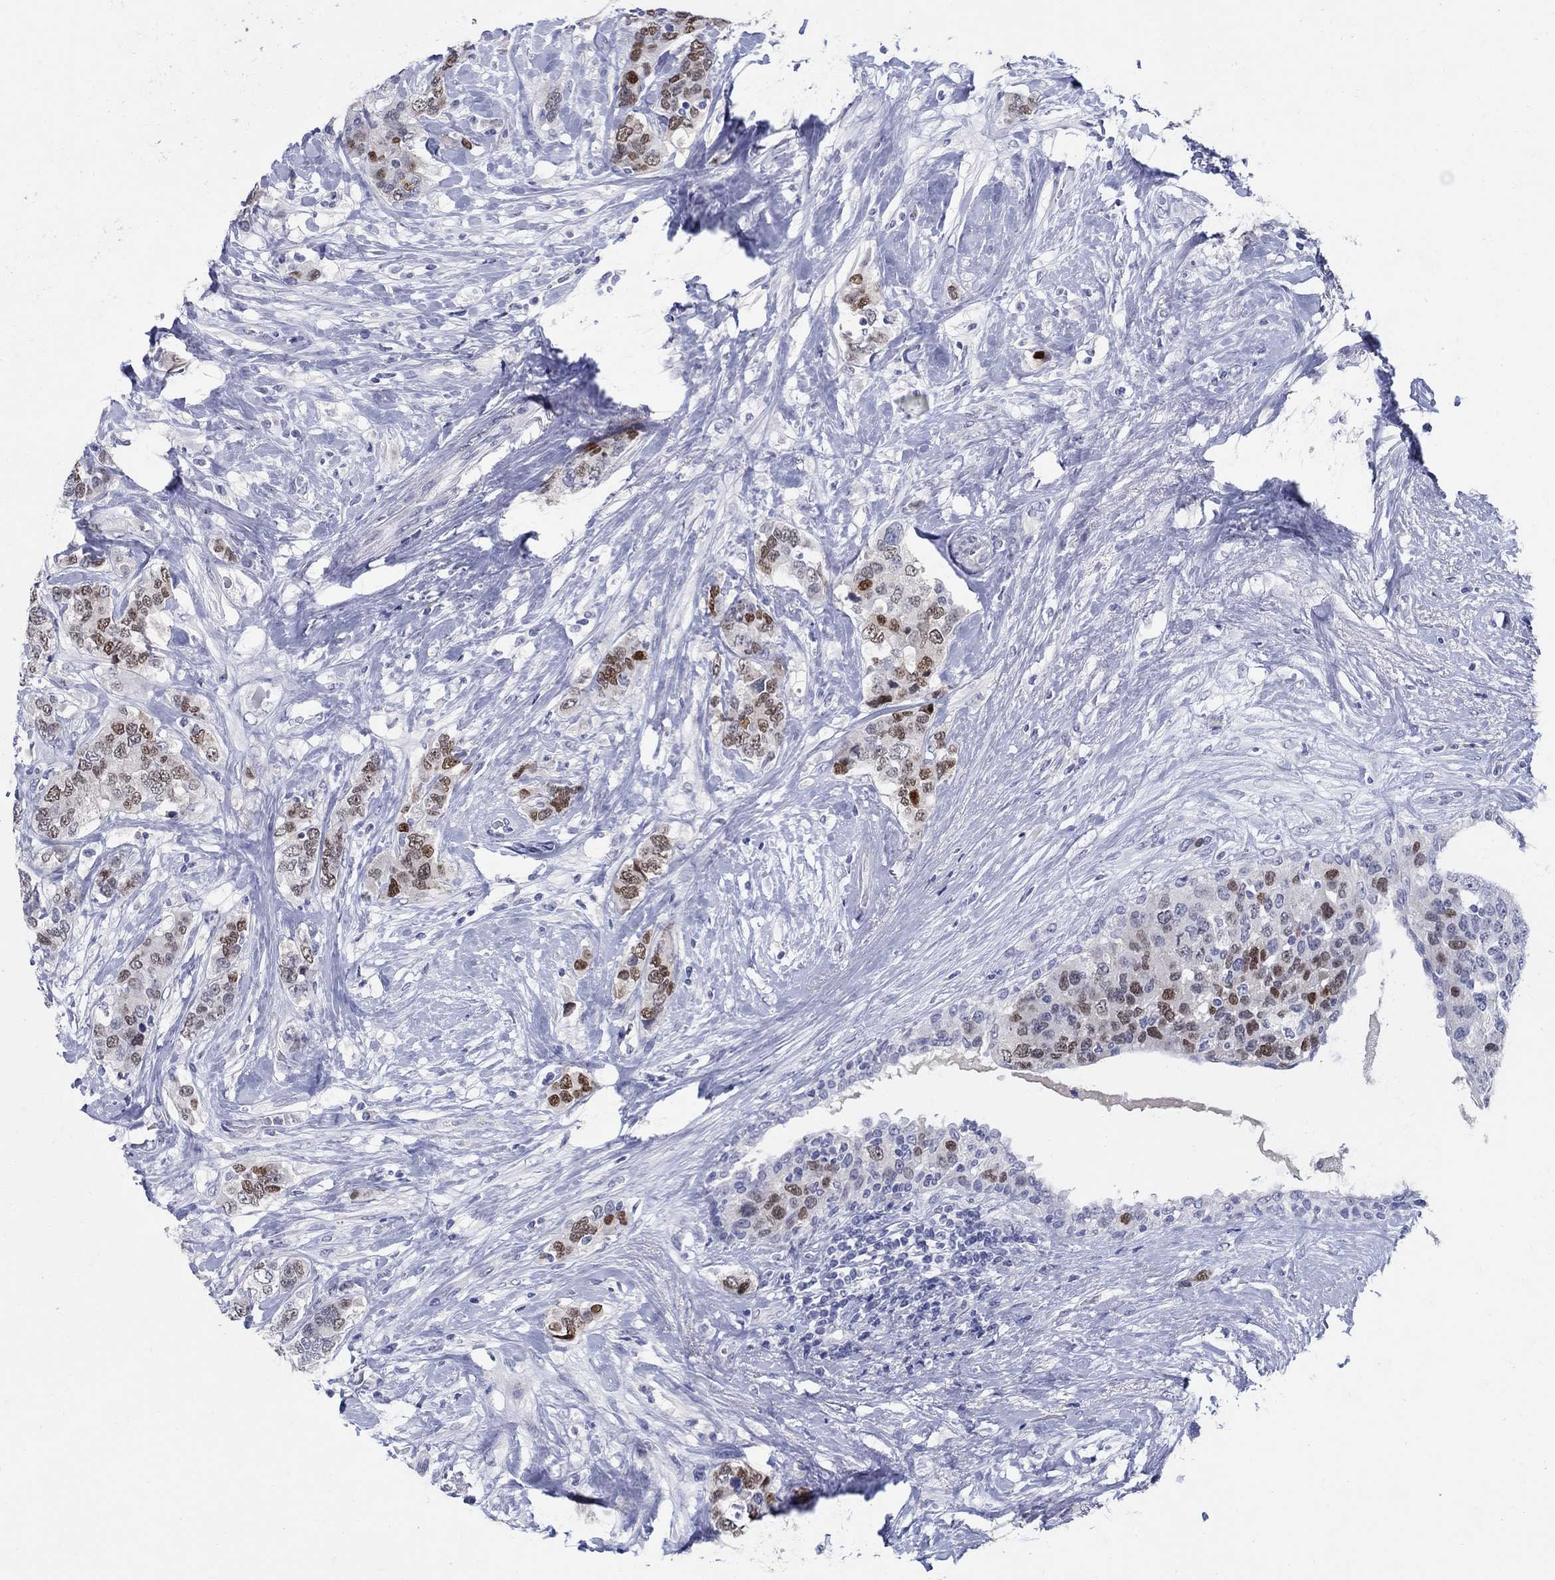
{"staining": {"intensity": "moderate", "quantity": "25%-75%", "location": "nuclear"}, "tissue": "breast cancer", "cell_type": "Tumor cells", "image_type": "cancer", "snomed": [{"axis": "morphology", "description": "Lobular carcinoma"}, {"axis": "topography", "description": "Breast"}], "caption": "The photomicrograph reveals immunohistochemical staining of breast cancer (lobular carcinoma). There is moderate nuclear staining is seen in about 25%-75% of tumor cells.", "gene": "SOX2", "patient": {"sex": "female", "age": 59}}